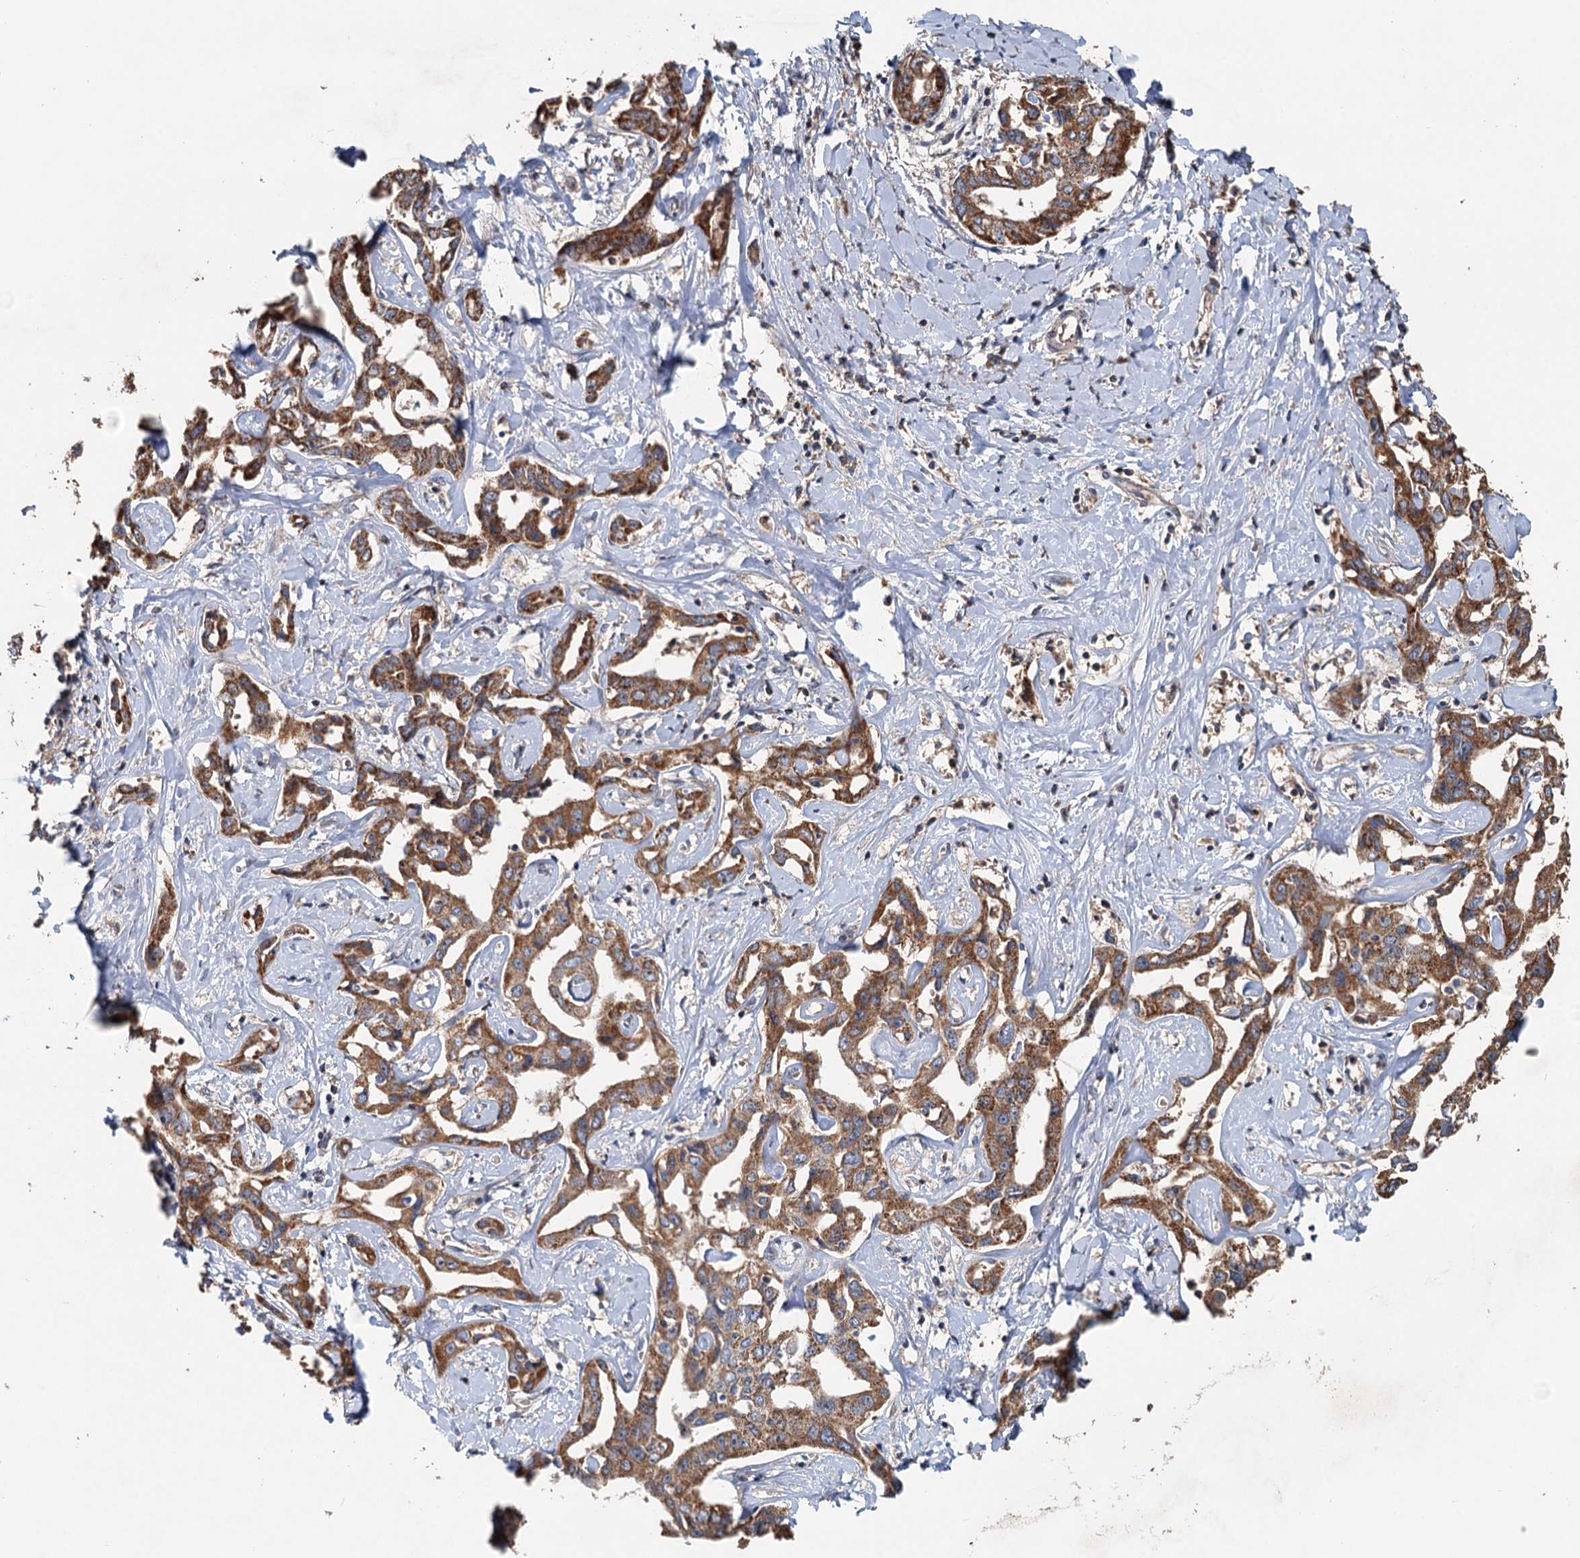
{"staining": {"intensity": "moderate", "quantity": ">75%", "location": "cytoplasmic/membranous"}, "tissue": "liver cancer", "cell_type": "Tumor cells", "image_type": "cancer", "snomed": [{"axis": "morphology", "description": "Cholangiocarcinoma"}, {"axis": "topography", "description": "Liver"}], "caption": "Human liver cancer stained for a protein (brown) demonstrates moderate cytoplasmic/membranous positive positivity in about >75% of tumor cells.", "gene": "OTUB1", "patient": {"sex": "male", "age": 59}}